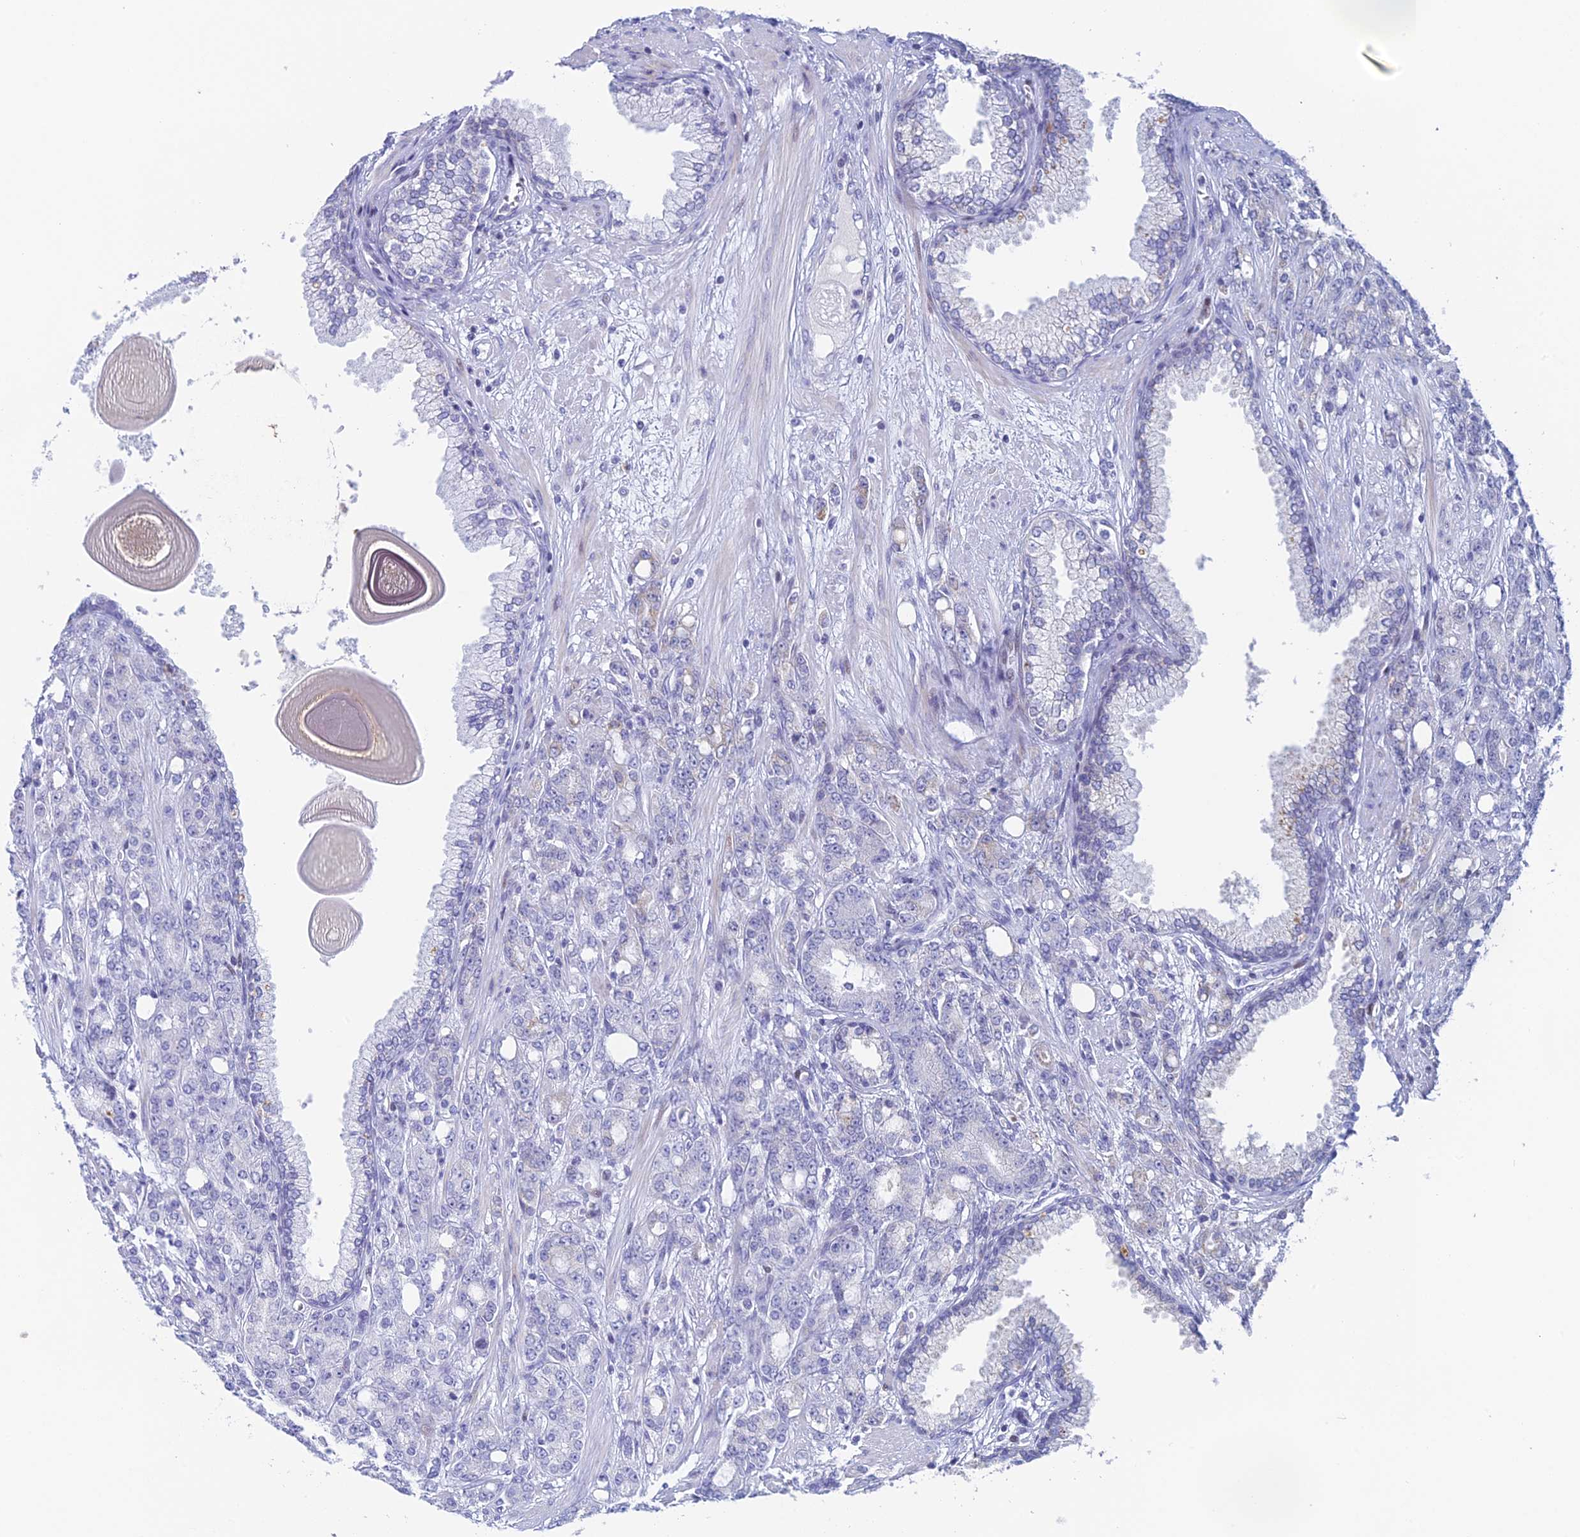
{"staining": {"intensity": "negative", "quantity": "none", "location": "none"}, "tissue": "prostate cancer", "cell_type": "Tumor cells", "image_type": "cancer", "snomed": [{"axis": "morphology", "description": "Adenocarcinoma, High grade"}, {"axis": "topography", "description": "Prostate"}], "caption": "Prostate cancer was stained to show a protein in brown. There is no significant expression in tumor cells. The staining was performed using DAB (3,3'-diaminobenzidine) to visualize the protein expression in brown, while the nuclei were stained in blue with hematoxylin (Magnification: 20x).", "gene": "REXO5", "patient": {"sex": "male", "age": 62}}